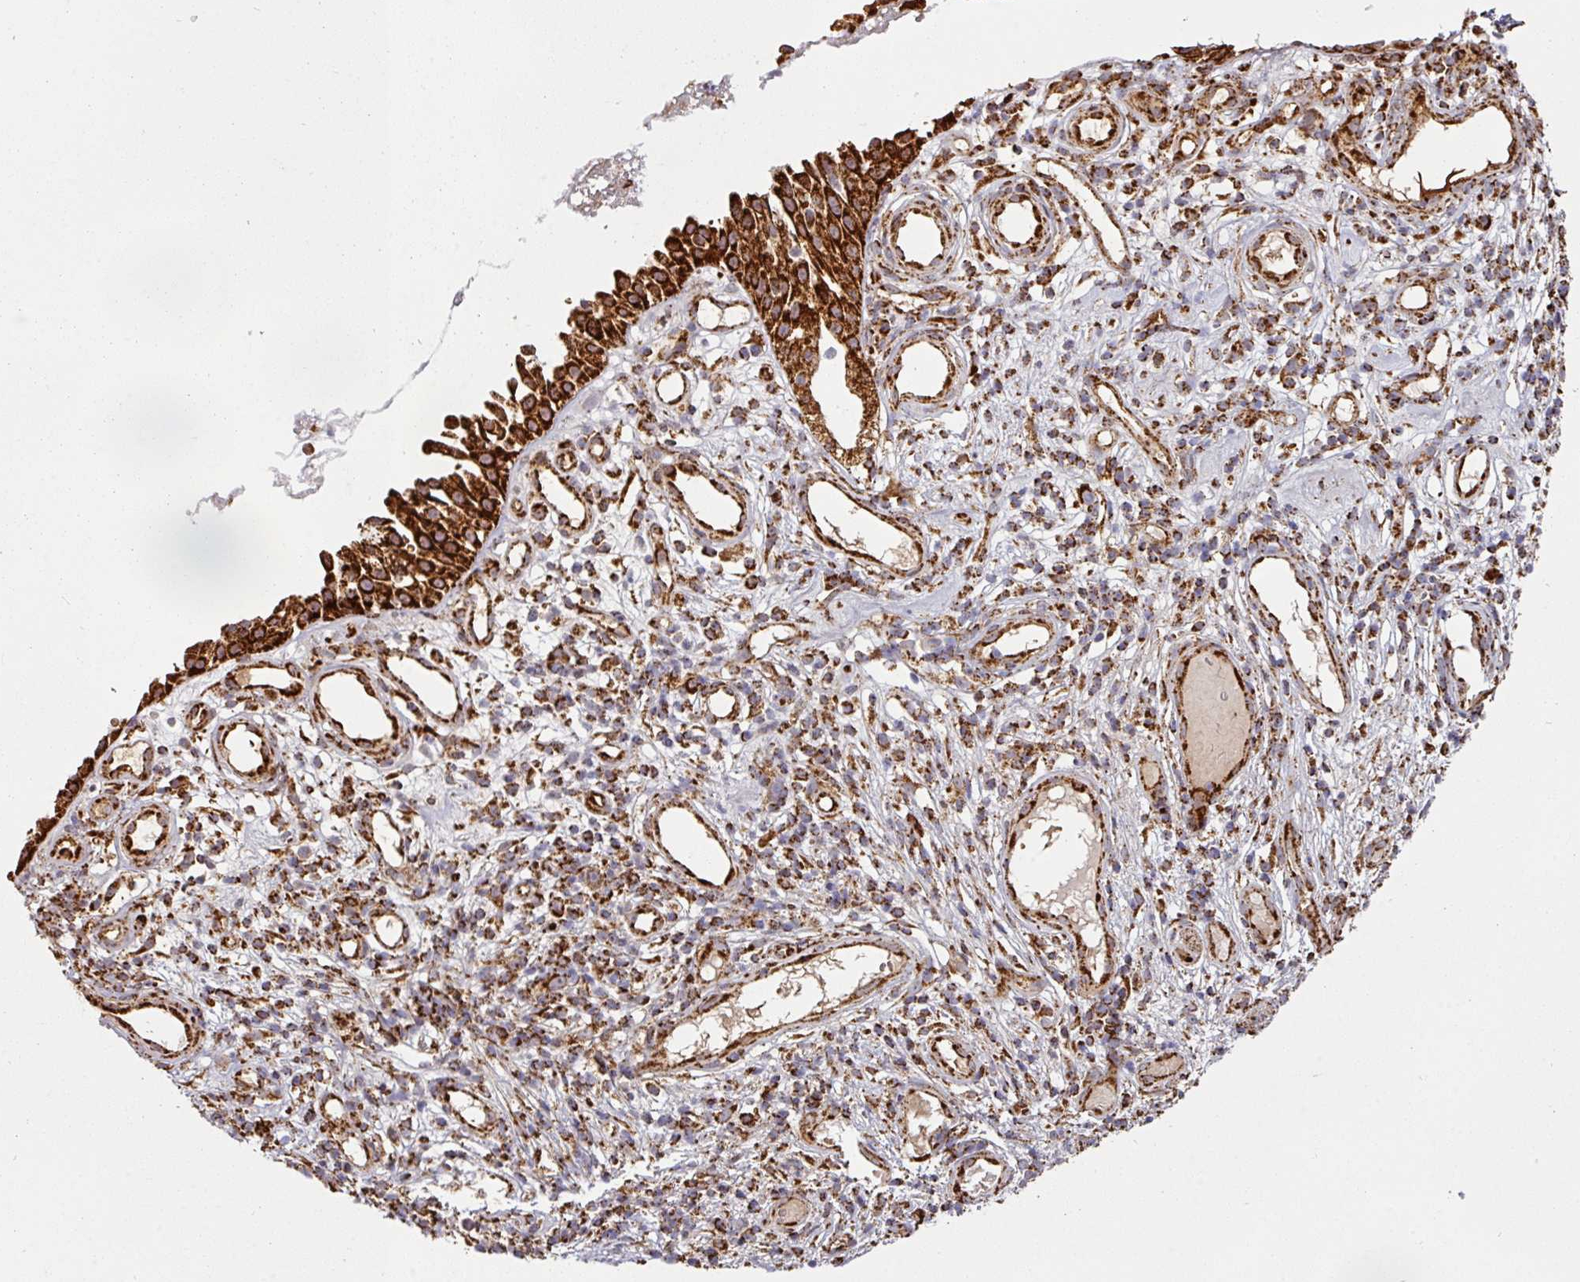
{"staining": {"intensity": "strong", "quantity": ">75%", "location": "cytoplasmic/membranous"}, "tissue": "nasopharynx", "cell_type": "Respiratory epithelial cells", "image_type": "normal", "snomed": [{"axis": "morphology", "description": "Normal tissue, NOS"}, {"axis": "morphology", "description": "Inflammation, NOS"}, {"axis": "topography", "description": "Nasopharynx"}], "caption": "DAB (3,3'-diaminobenzidine) immunohistochemical staining of normal human nasopharynx displays strong cytoplasmic/membranous protein positivity in about >75% of respiratory epithelial cells. (IHC, brightfield microscopy, high magnification).", "gene": "TRAP1", "patient": {"sex": "male", "age": 54}}